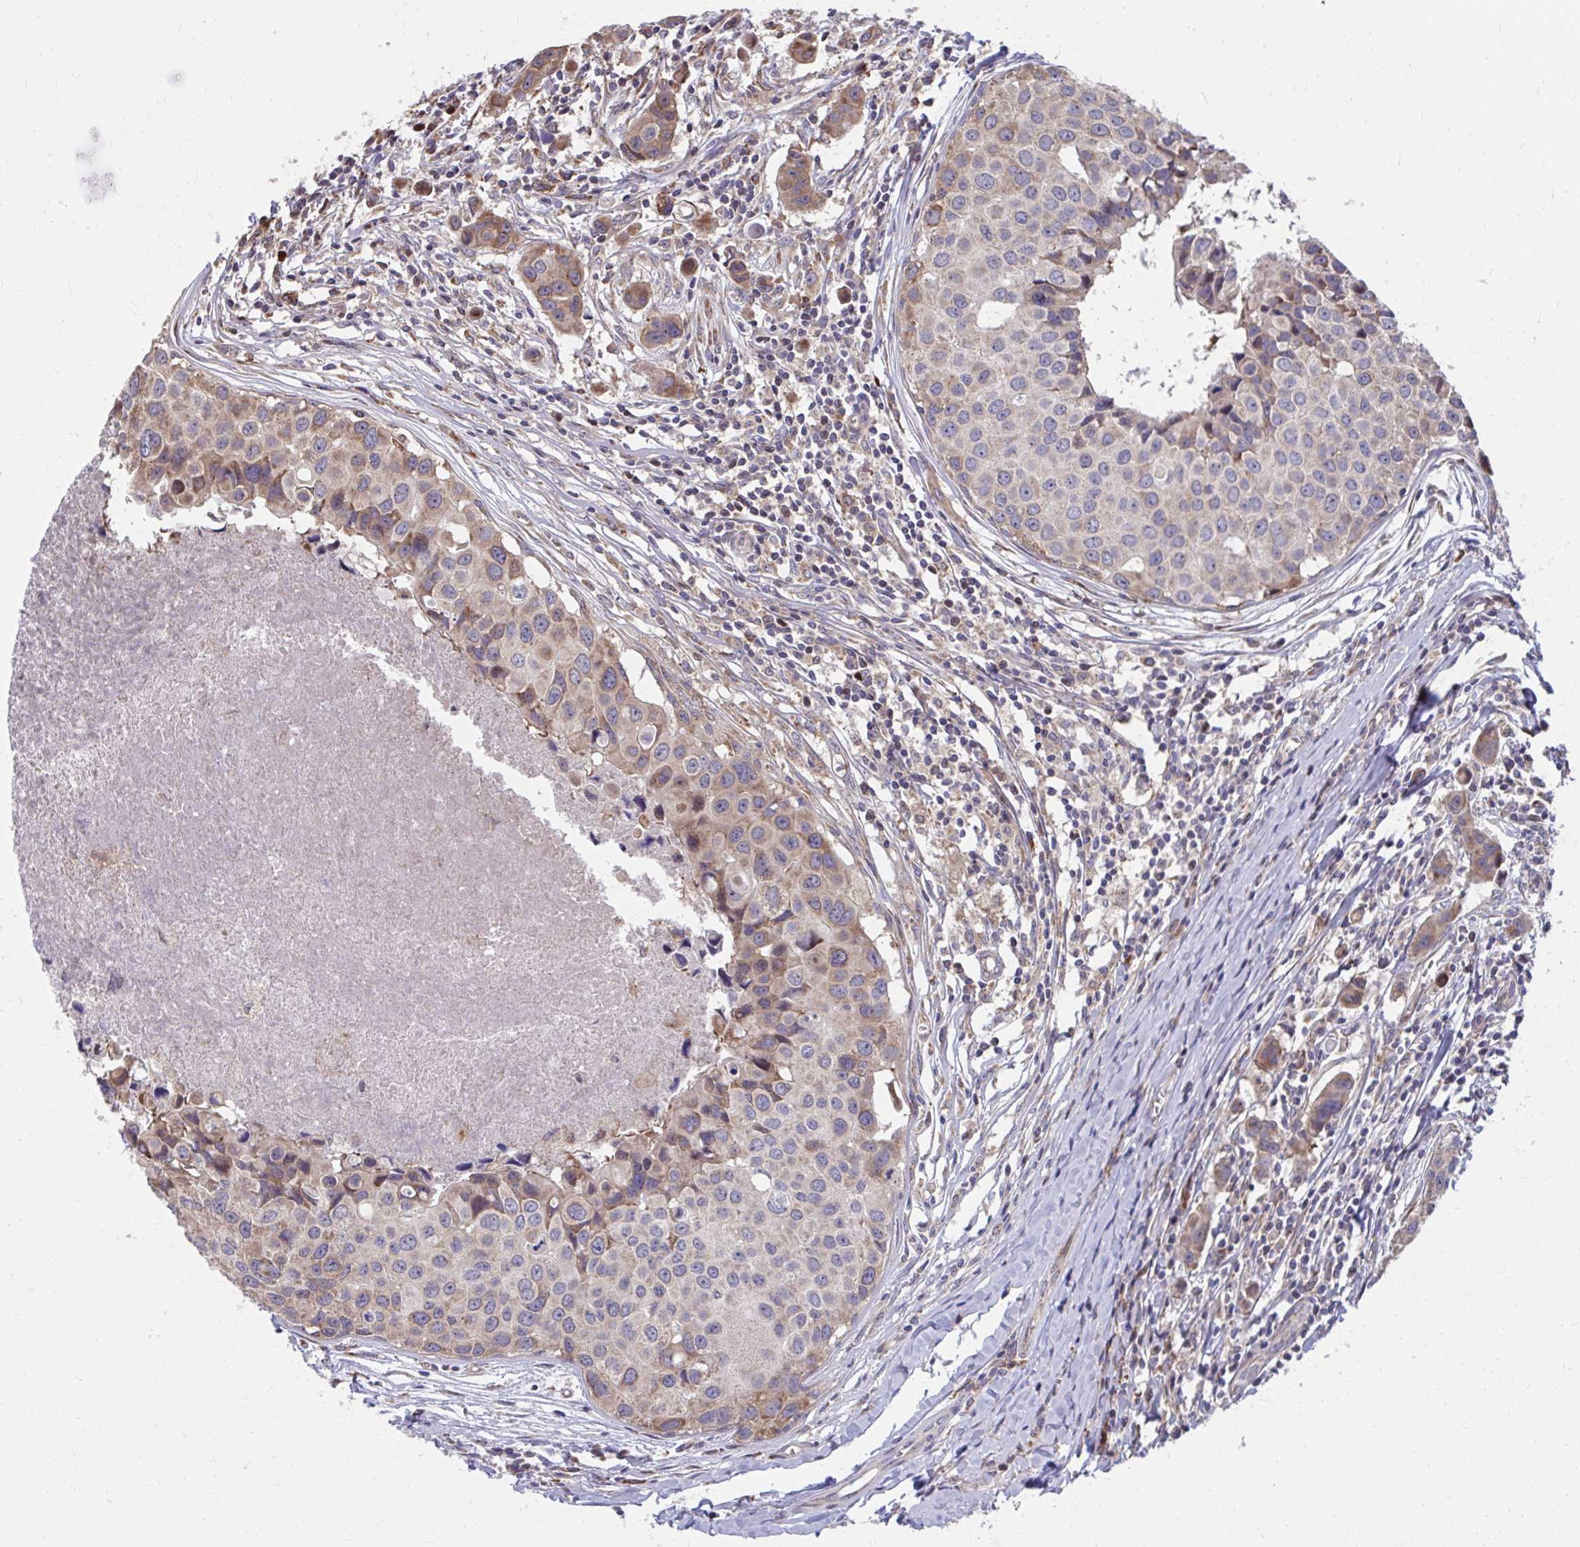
{"staining": {"intensity": "weak", "quantity": ">75%", "location": "cytoplasmic/membranous"}, "tissue": "breast cancer", "cell_type": "Tumor cells", "image_type": "cancer", "snomed": [{"axis": "morphology", "description": "Duct carcinoma"}, {"axis": "topography", "description": "Breast"}], "caption": "Human invasive ductal carcinoma (breast) stained with a brown dye reveals weak cytoplasmic/membranous positive expression in about >75% of tumor cells.", "gene": "ZNF778", "patient": {"sex": "female", "age": 24}}